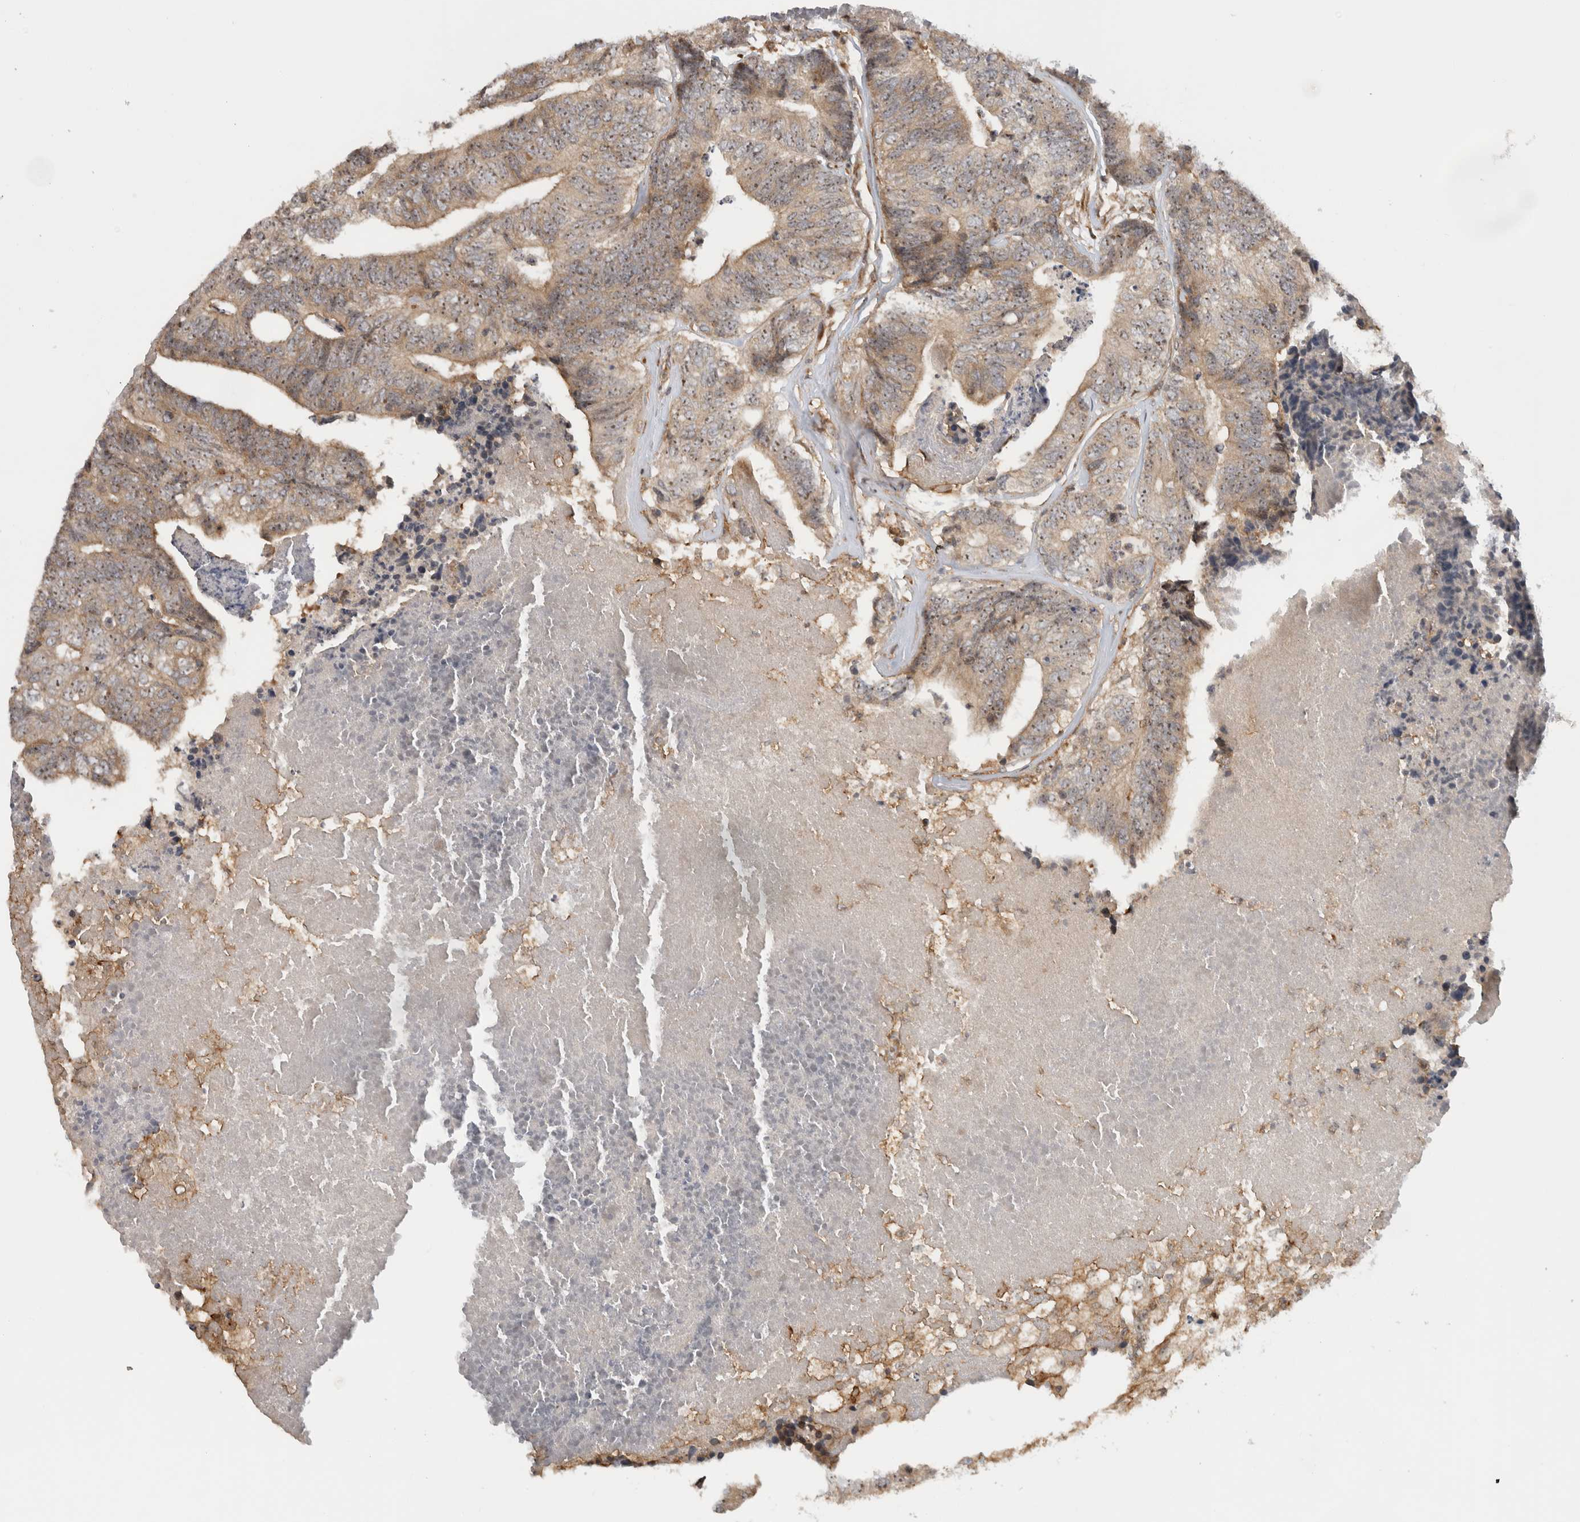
{"staining": {"intensity": "moderate", "quantity": ">75%", "location": "cytoplasmic/membranous,nuclear"}, "tissue": "colorectal cancer", "cell_type": "Tumor cells", "image_type": "cancer", "snomed": [{"axis": "morphology", "description": "Adenocarcinoma, NOS"}, {"axis": "topography", "description": "Colon"}], "caption": "Colorectal cancer (adenocarcinoma) stained with immunohistochemistry demonstrates moderate cytoplasmic/membranous and nuclear expression in about >75% of tumor cells.", "gene": "WASF2", "patient": {"sex": "female", "age": 67}}